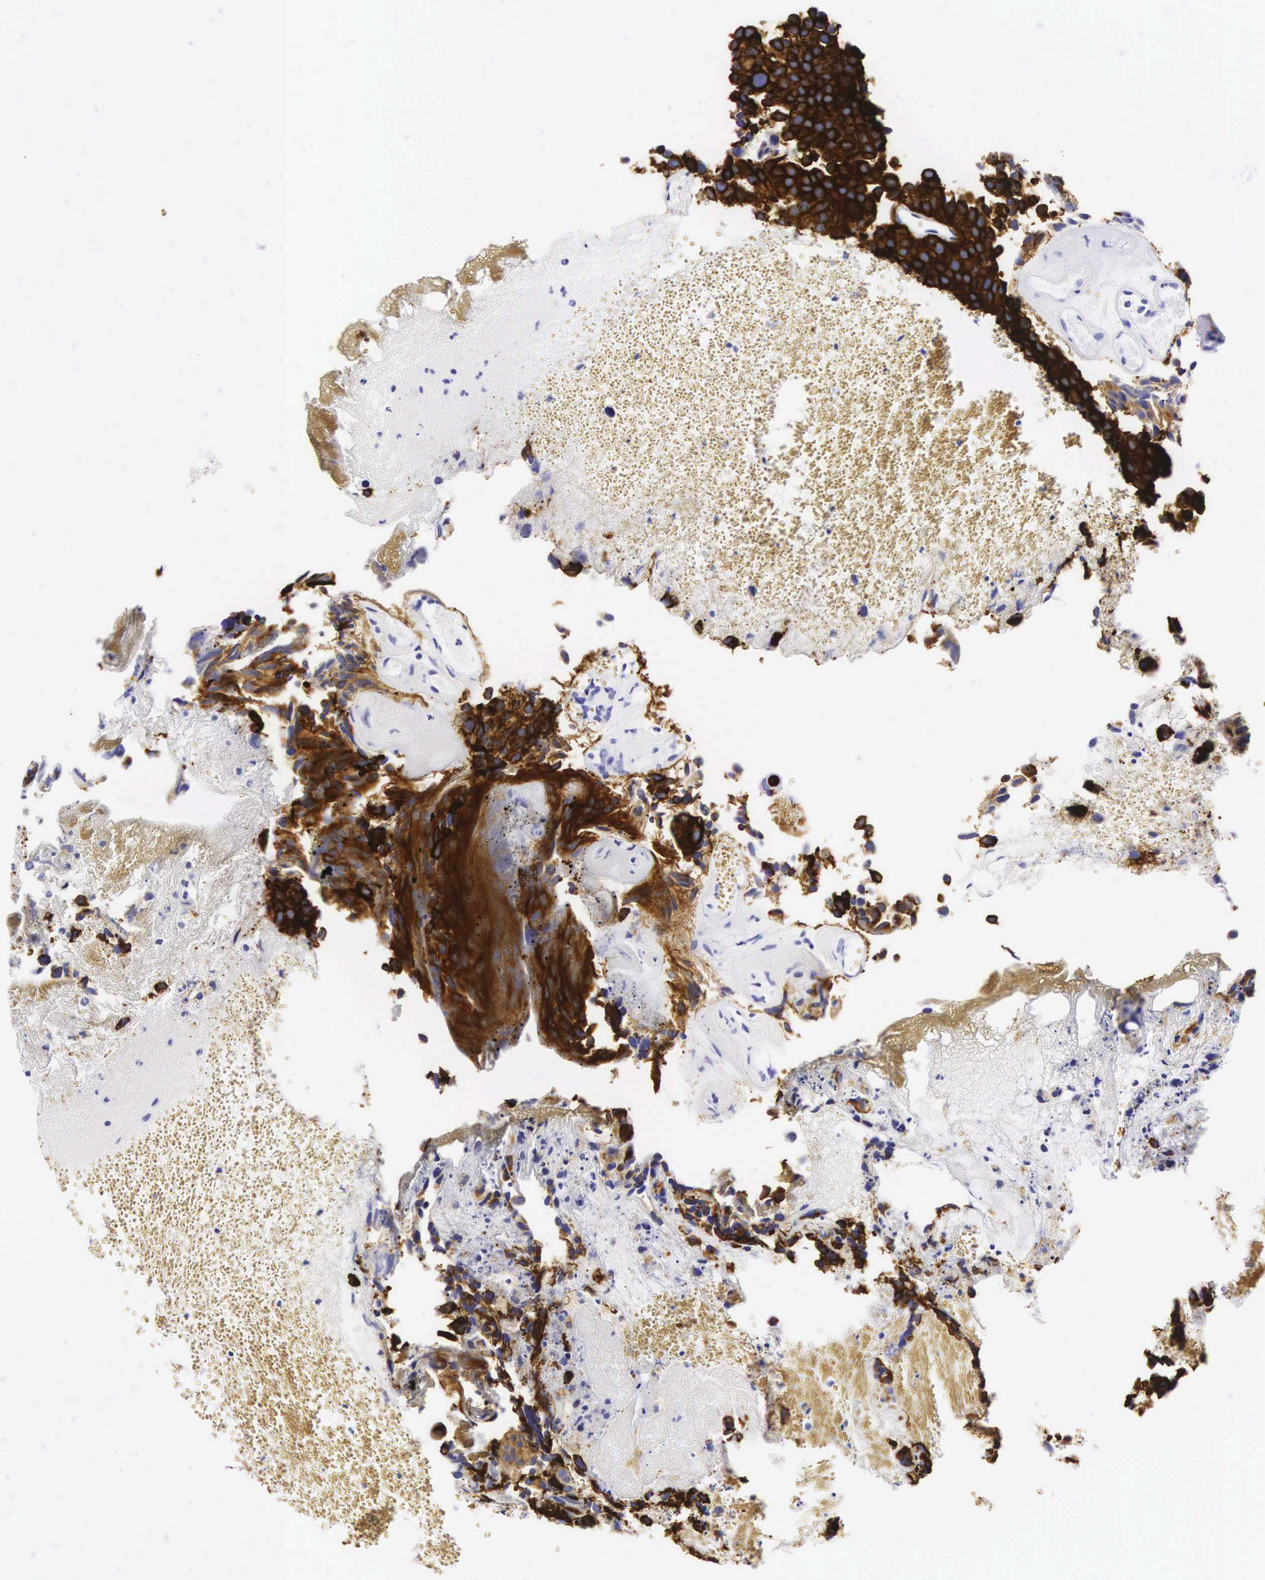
{"staining": {"intensity": "strong", "quantity": "25%-75%", "location": "cytoplasmic/membranous"}, "tissue": "urothelial cancer", "cell_type": "Tumor cells", "image_type": "cancer", "snomed": [{"axis": "morphology", "description": "Urothelial carcinoma, High grade"}, {"axis": "topography", "description": "Urinary bladder"}], "caption": "A histopathology image showing strong cytoplasmic/membranous positivity in about 25%-75% of tumor cells in high-grade urothelial carcinoma, as visualized by brown immunohistochemical staining.", "gene": "KRT18", "patient": {"sex": "male", "age": 72}}